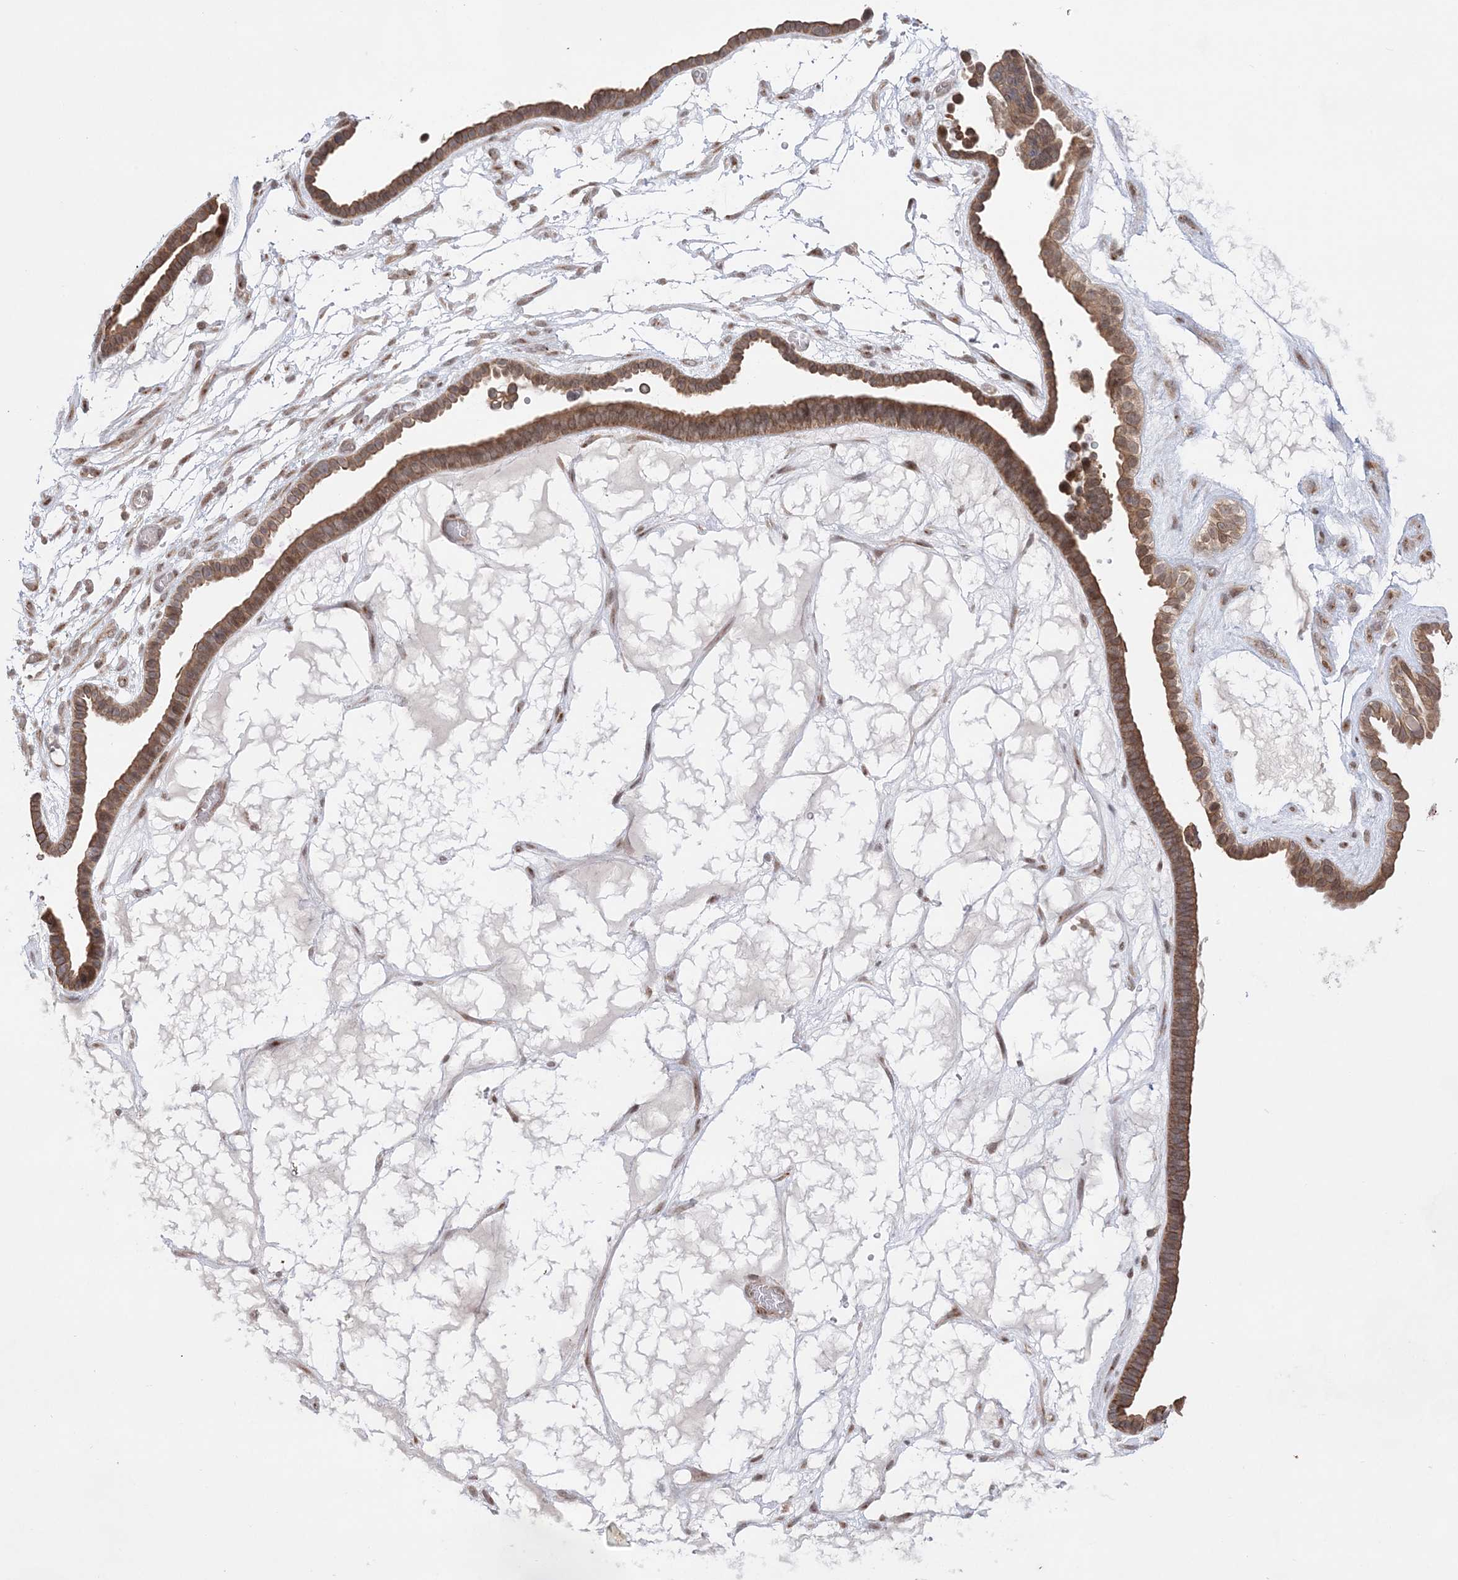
{"staining": {"intensity": "moderate", "quantity": ">75%", "location": "cytoplasmic/membranous"}, "tissue": "ovarian cancer", "cell_type": "Tumor cells", "image_type": "cancer", "snomed": [{"axis": "morphology", "description": "Cystadenocarcinoma, serous, NOS"}, {"axis": "topography", "description": "Ovary"}], "caption": "Human ovarian cancer (serous cystadenocarcinoma) stained with a brown dye displays moderate cytoplasmic/membranous positive staining in approximately >75% of tumor cells.", "gene": "ANAPC15", "patient": {"sex": "female", "age": 56}}